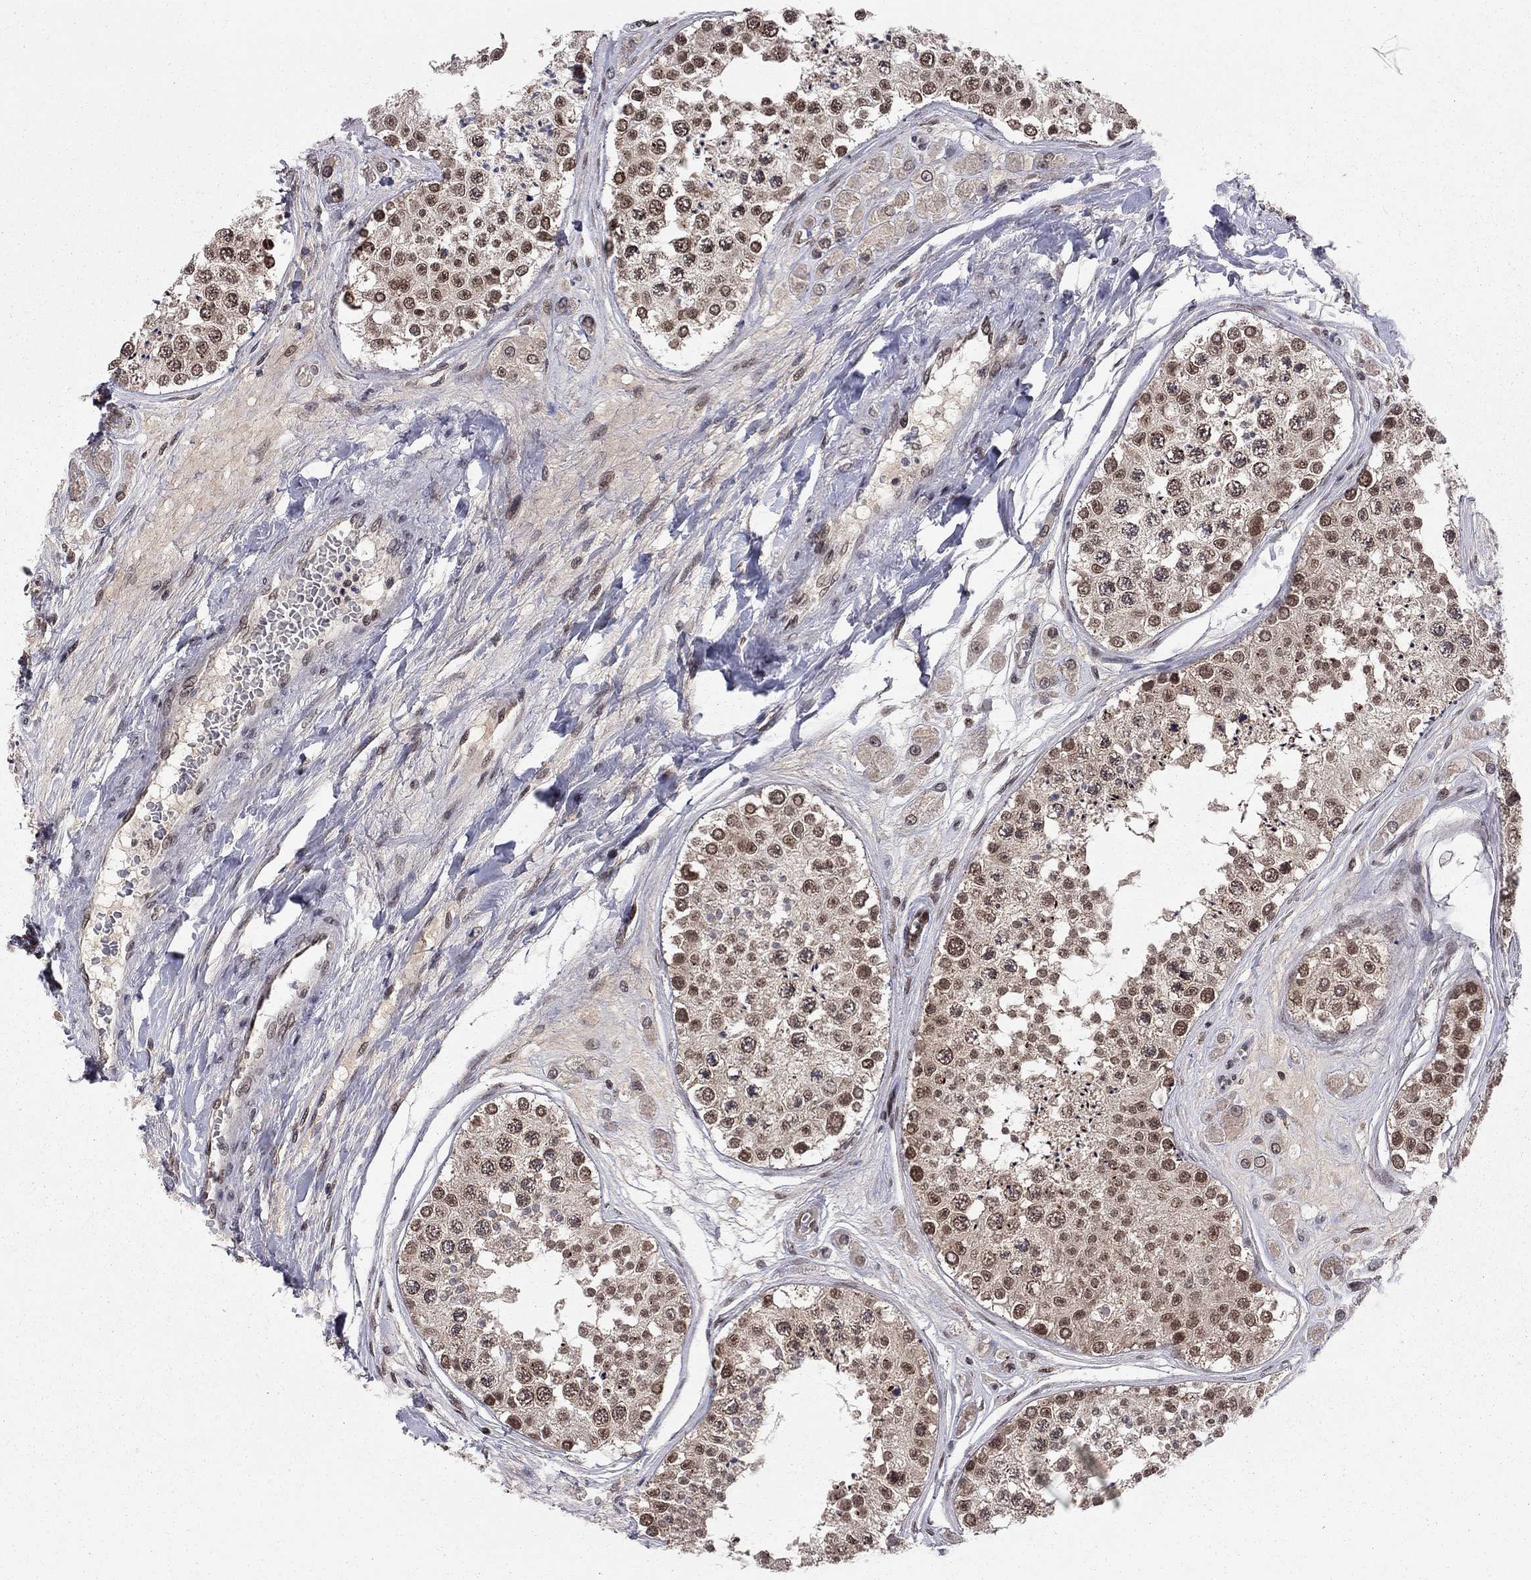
{"staining": {"intensity": "strong", "quantity": "25%-75%", "location": "nuclear"}, "tissue": "testis", "cell_type": "Cells in seminiferous ducts", "image_type": "normal", "snomed": [{"axis": "morphology", "description": "Normal tissue, NOS"}, {"axis": "topography", "description": "Testis"}], "caption": "The photomicrograph displays staining of unremarkable testis, revealing strong nuclear protein expression (brown color) within cells in seminiferous ducts.", "gene": "SAP30L", "patient": {"sex": "male", "age": 25}}